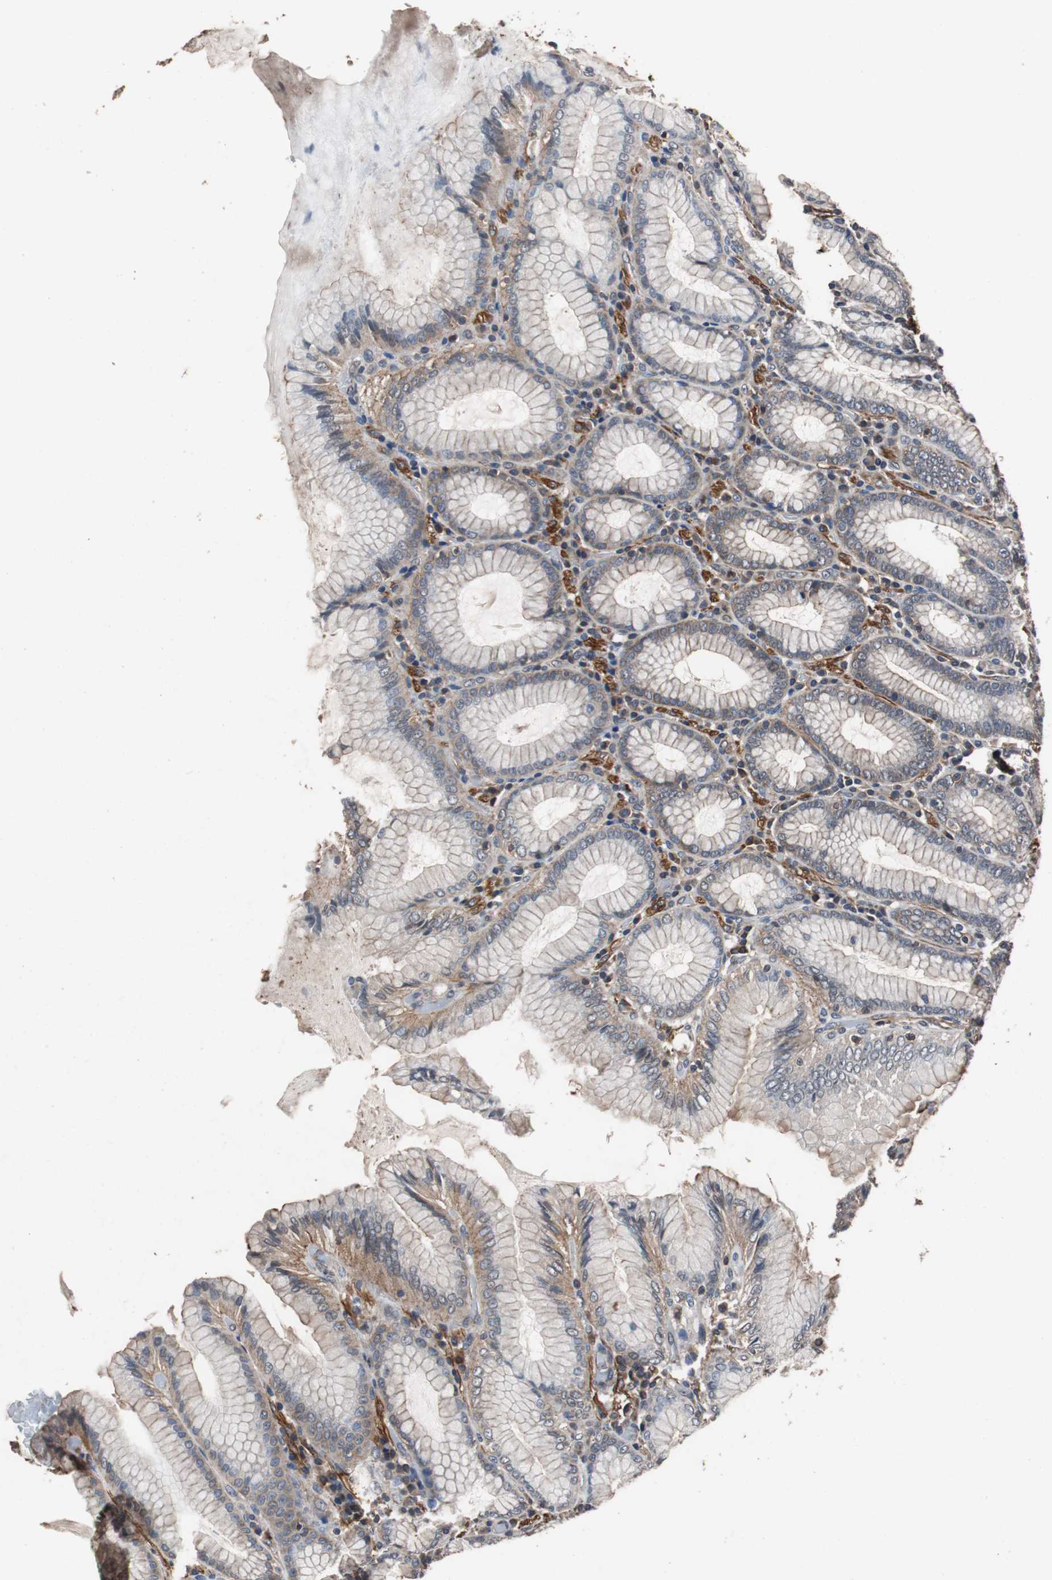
{"staining": {"intensity": "moderate", "quantity": ">75%", "location": "cytoplasmic/membranous"}, "tissue": "stomach", "cell_type": "Glandular cells", "image_type": "normal", "snomed": [{"axis": "morphology", "description": "Normal tissue, NOS"}, {"axis": "topography", "description": "Stomach, lower"}], "caption": "Human stomach stained for a protein (brown) exhibits moderate cytoplasmic/membranous positive expression in about >75% of glandular cells.", "gene": "PITRM1", "patient": {"sex": "female", "age": 76}}